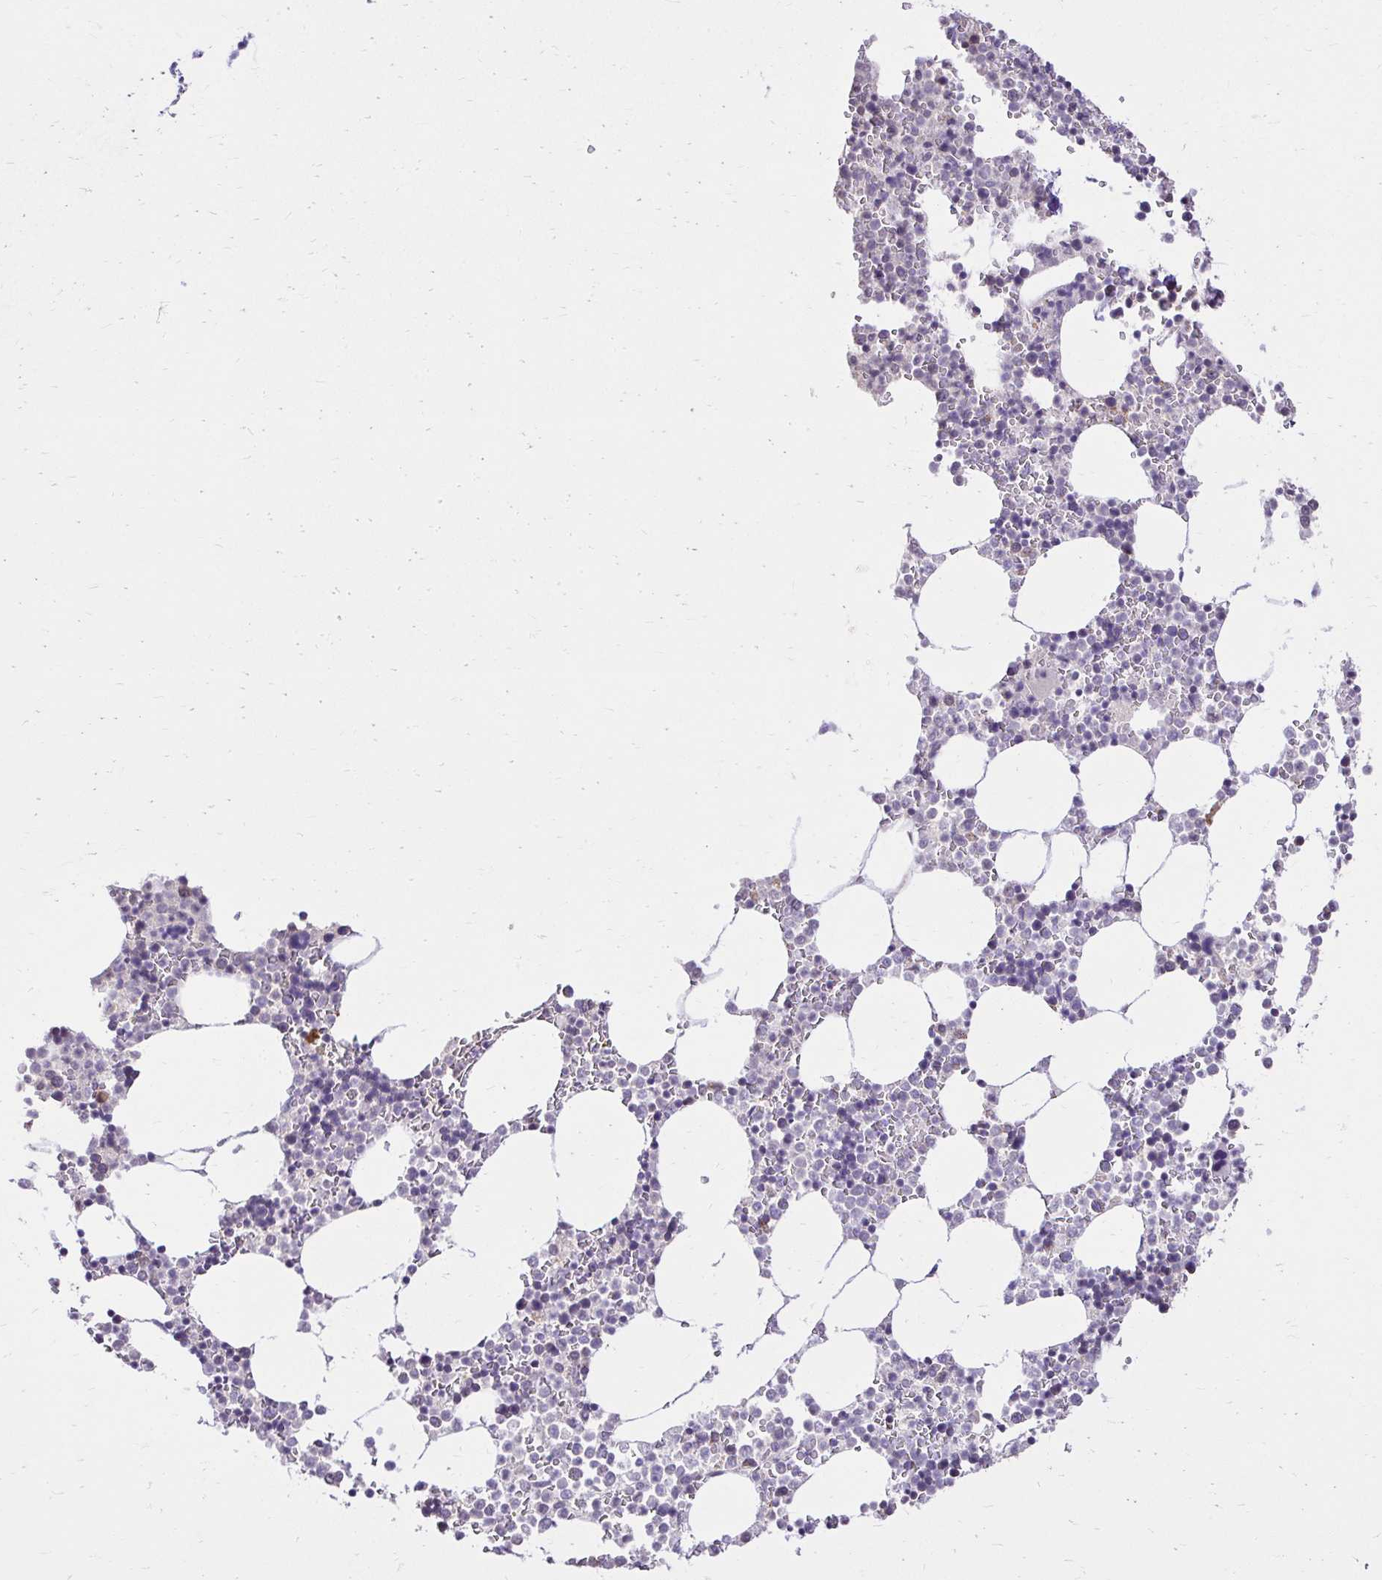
{"staining": {"intensity": "negative", "quantity": "none", "location": "none"}, "tissue": "bone marrow", "cell_type": "Hematopoietic cells", "image_type": "normal", "snomed": [{"axis": "morphology", "description": "Normal tissue, NOS"}, {"axis": "topography", "description": "Bone marrow"}], "caption": "High power microscopy image of an immunohistochemistry (IHC) micrograph of unremarkable bone marrow, revealing no significant staining in hematopoietic cells. The staining is performed using DAB (3,3'-diaminobenzidine) brown chromogen with nuclei counter-stained in using hematoxylin.", "gene": "KIAA1210", "patient": {"sex": "female", "age": 42}}